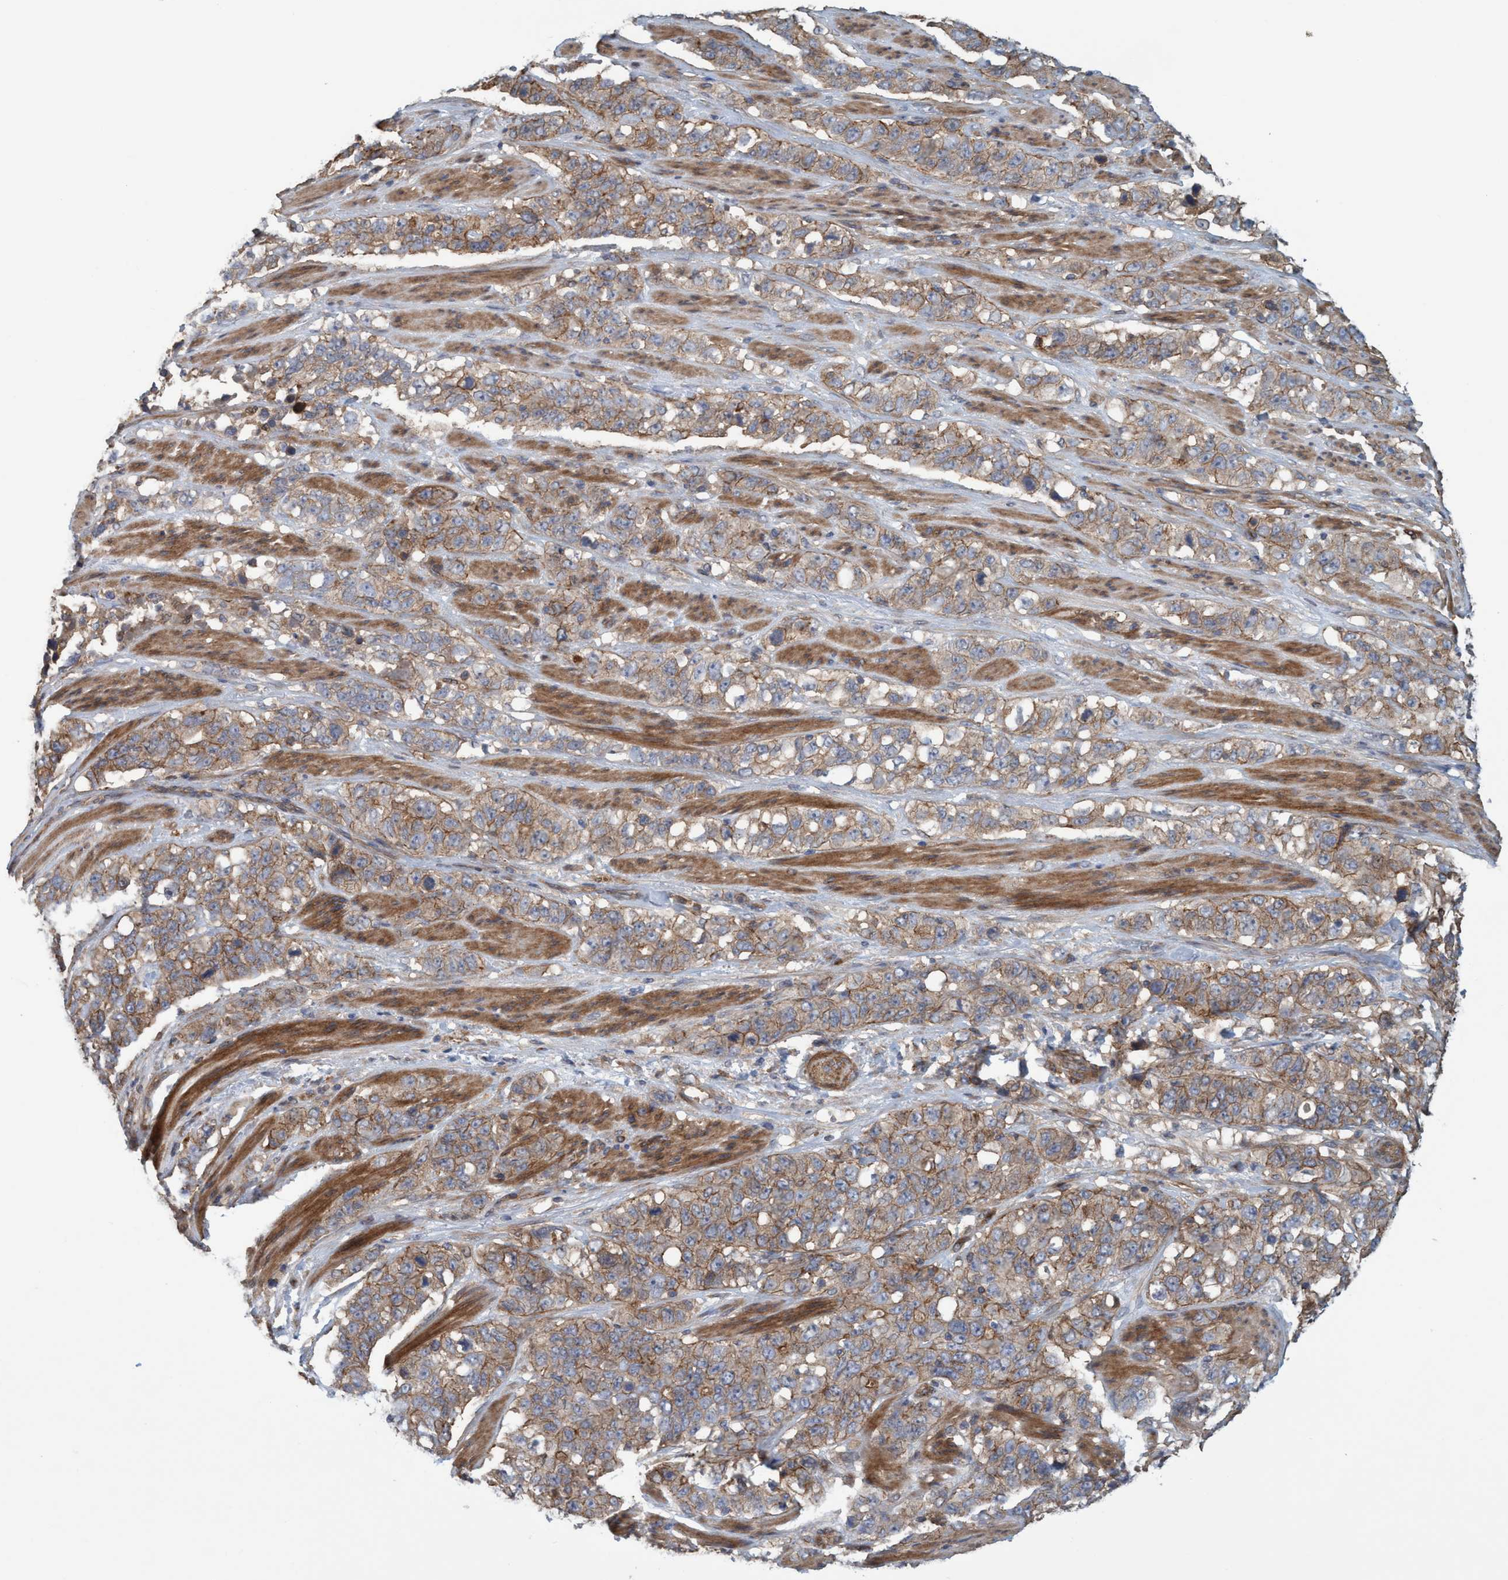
{"staining": {"intensity": "strong", "quantity": ">75%", "location": "cytoplasmic/membranous"}, "tissue": "stomach cancer", "cell_type": "Tumor cells", "image_type": "cancer", "snomed": [{"axis": "morphology", "description": "Adenocarcinoma, NOS"}, {"axis": "topography", "description": "Stomach"}], "caption": "Immunohistochemical staining of stomach cancer shows high levels of strong cytoplasmic/membranous protein expression in about >75% of tumor cells. The protein is stained brown, and the nuclei are stained in blue (DAB IHC with brightfield microscopy, high magnification).", "gene": "SPECC1", "patient": {"sex": "male", "age": 48}}